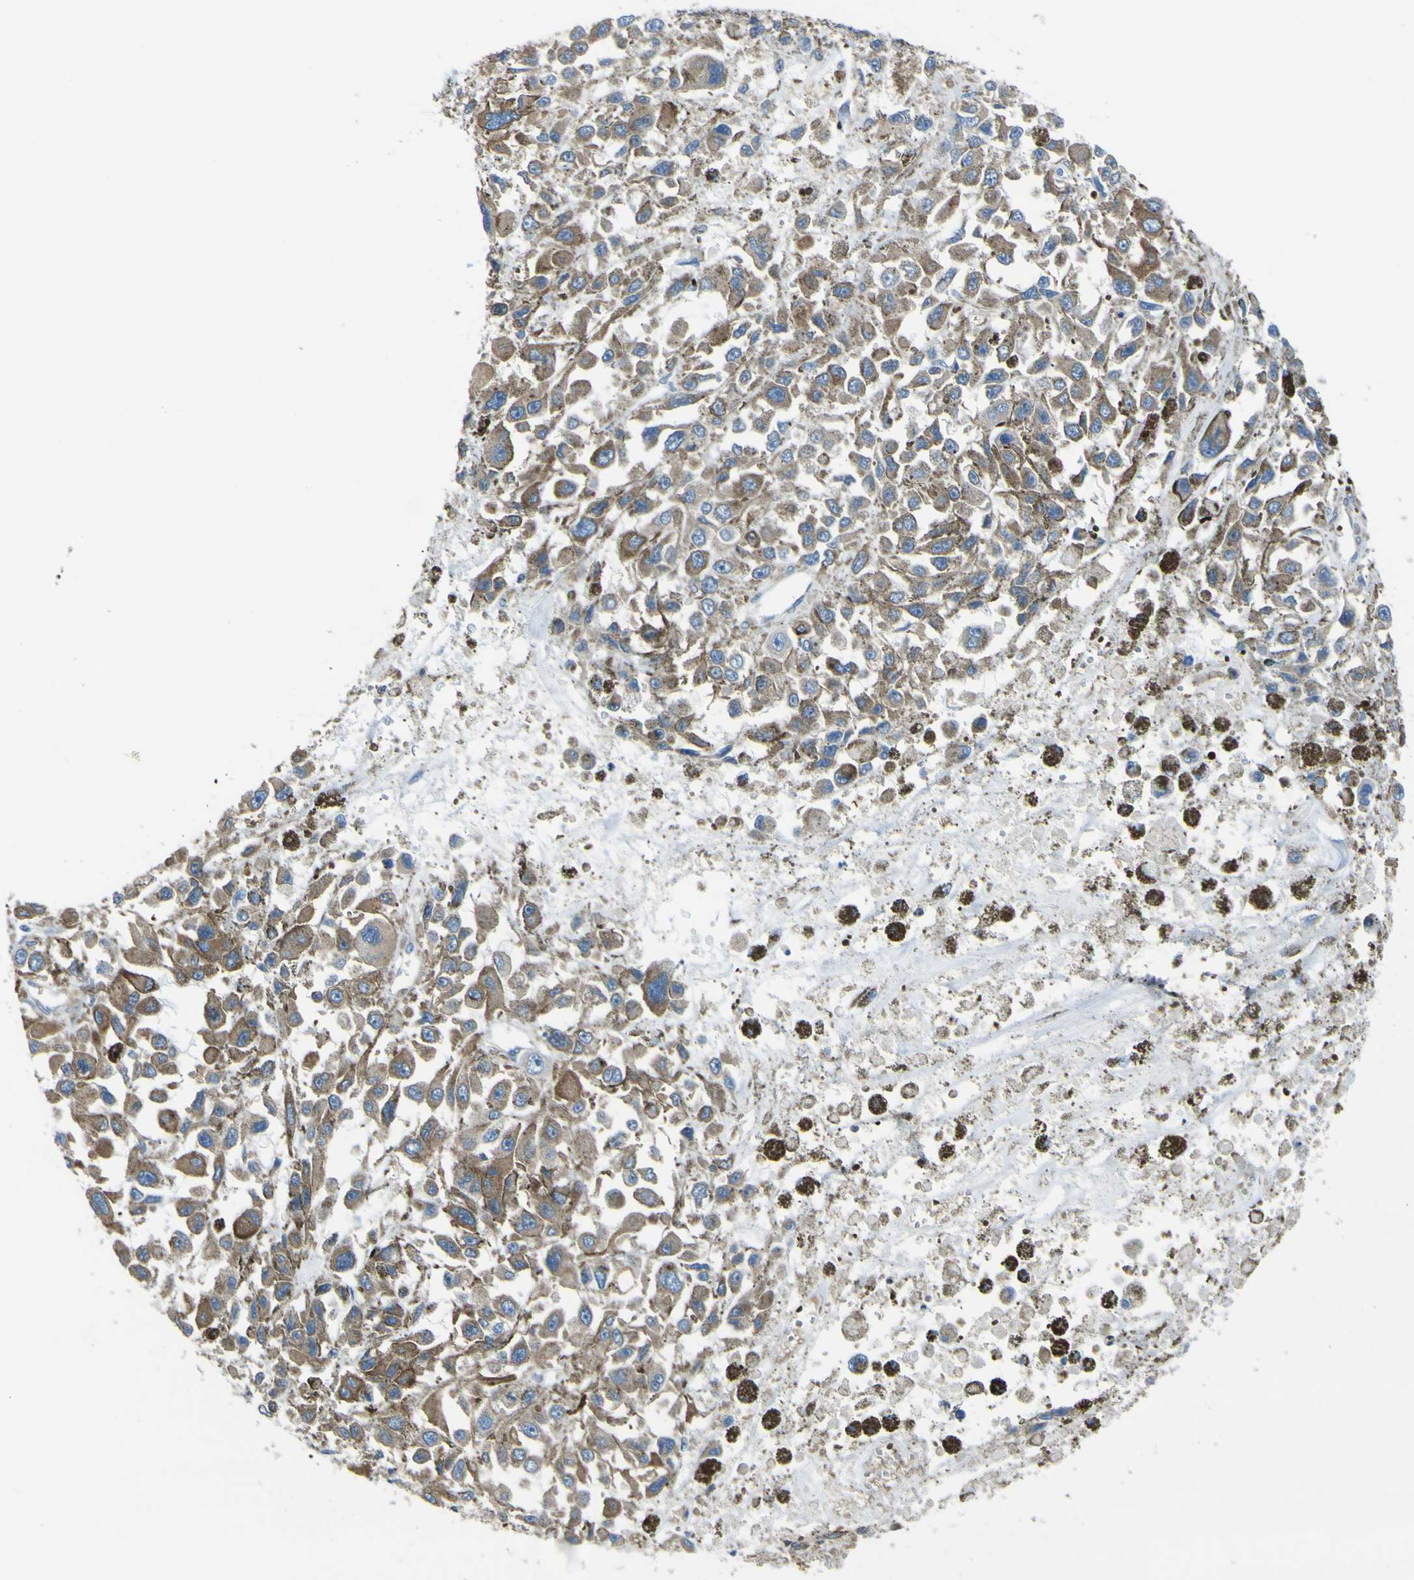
{"staining": {"intensity": "moderate", "quantity": ">75%", "location": "cytoplasmic/membranous"}, "tissue": "melanoma", "cell_type": "Tumor cells", "image_type": "cancer", "snomed": [{"axis": "morphology", "description": "Malignant melanoma, Metastatic site"}, {"axis": "topography", "description": "Lymph node"}], "caption": "Brown immunohistochemical staining in human malignant melanoma (metastatic site) reveals moderate cytoplasmic/membranous expression in approximately >75% of tumor cells.", "gene": "STIM1", "patient": {"sex": "male", "age": 59}}